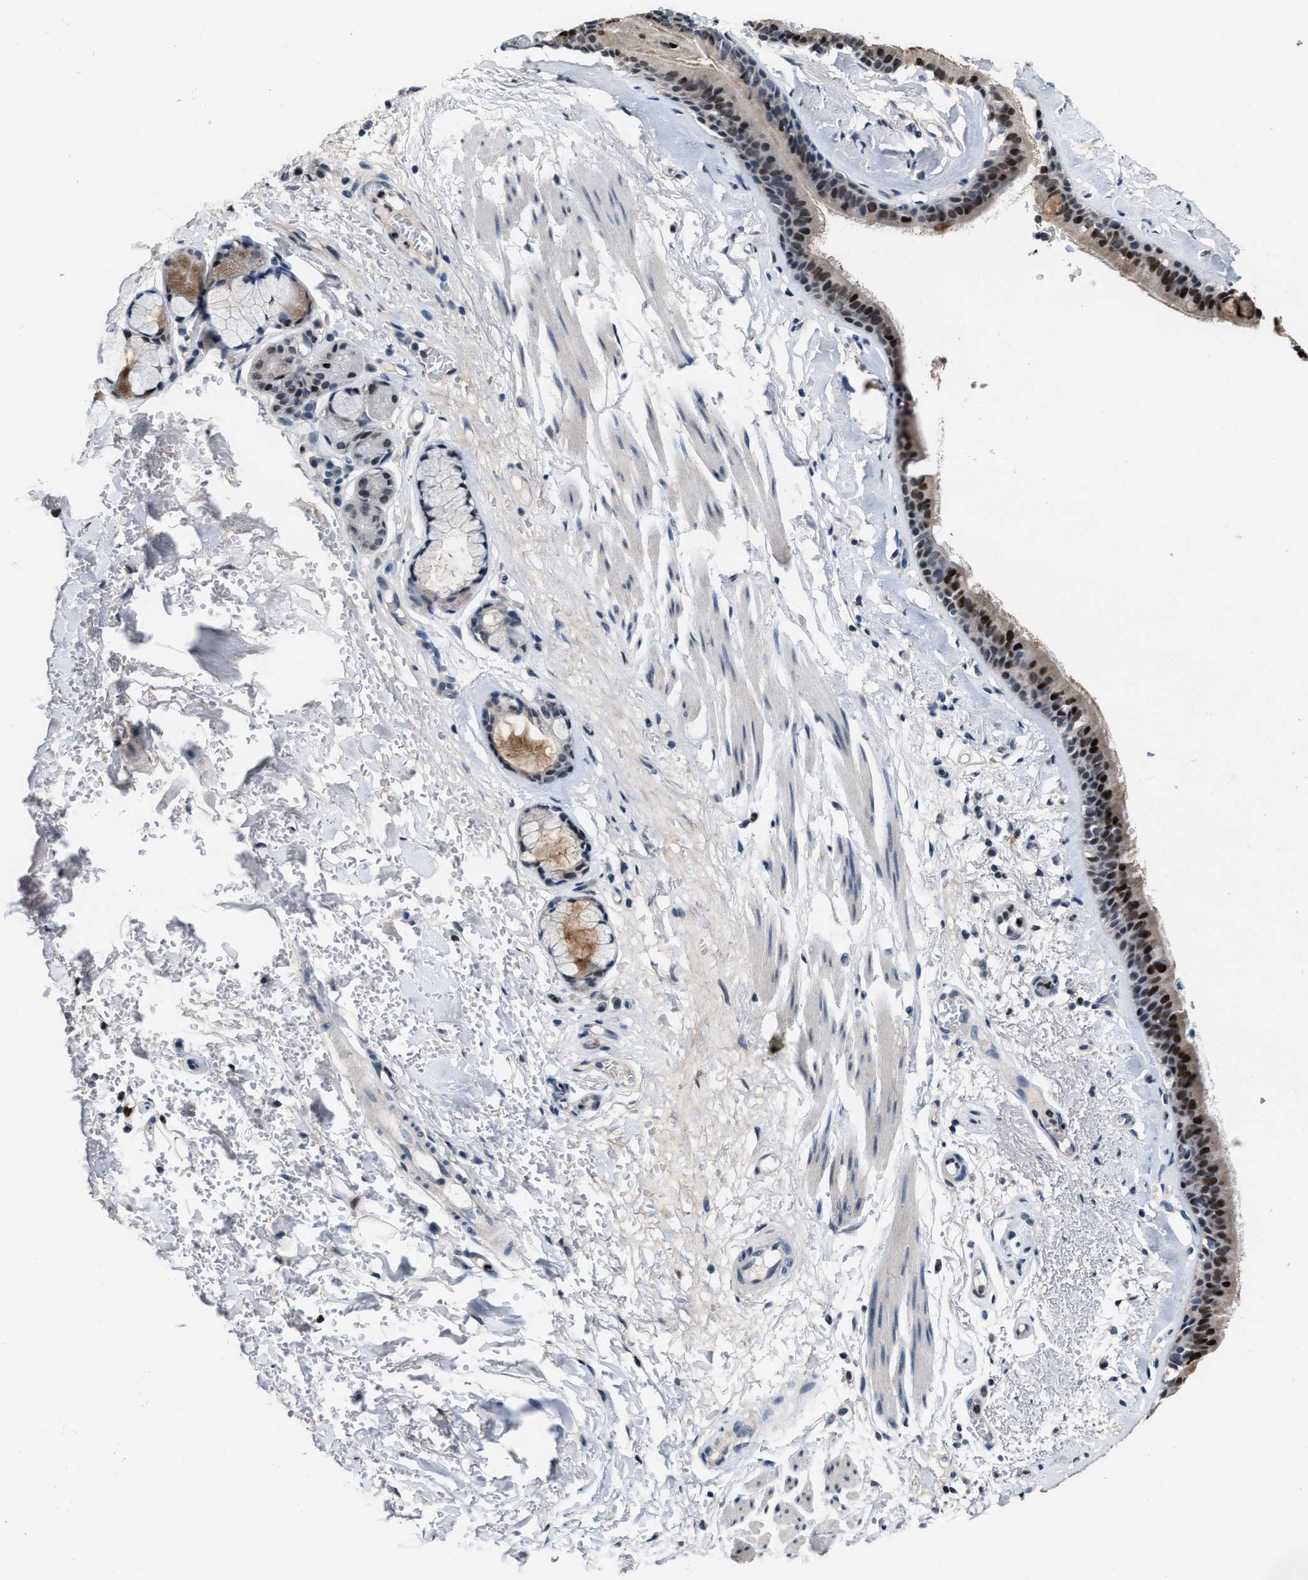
{"staining": {"intensity": "strong", "quantity": "25%-75%", "location": "nuclear"}, "tissue": "bronchus", "cell_type": "Respiratory epithelial cells", "image_type": "normal", "snomed": [{"axis": "morphology", "description": "Normal tissue, NOS"}, {"axis": "topography", "description": "Cartilage tissue"}], "caption": "Respiratory epithelial cells display high levels of strong nuclear staining in about 25%-75% of cells in unremarkable bronchus.", "gene": "ZNF20", "patient": {"sex": "female", "age": 63}}